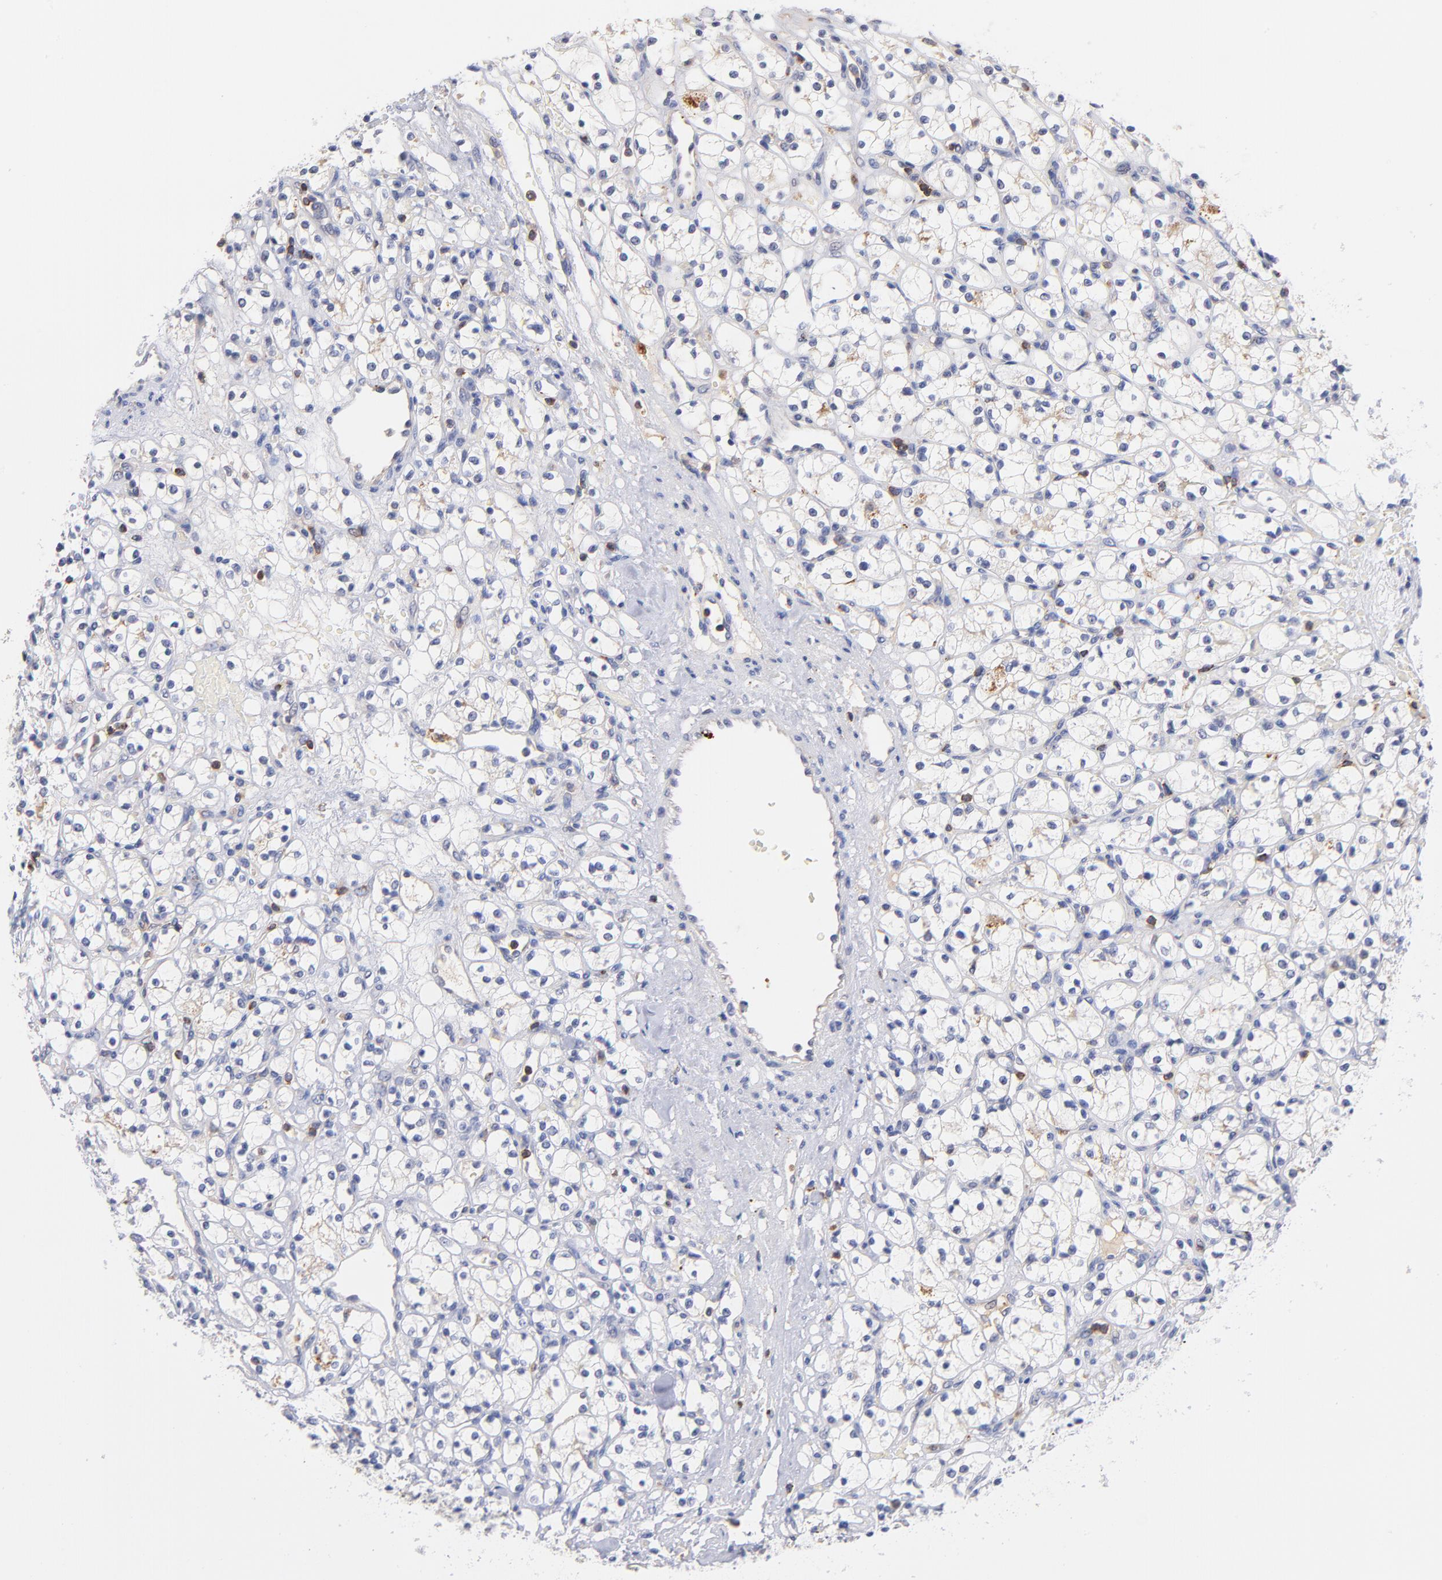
{"staining": {"intensity": "negative", "quantity": "none", "location": "none"}, "tissue": "renal cancer", "cell_type": "Tumor cells", "image_type": "cancer", "snomed": [{"axis": "morphology", "description": "Adenocarcinoma, NOS"}, {"axis": "topography", "description": "Kidney"}], "caption": "Renal cancer (adenocarcinoma) was stained to show a protein in brown. There is no significant expression in tumor cells.", "gene": "KREMEN2", "patient": {"sex": "female", "age": 60}}